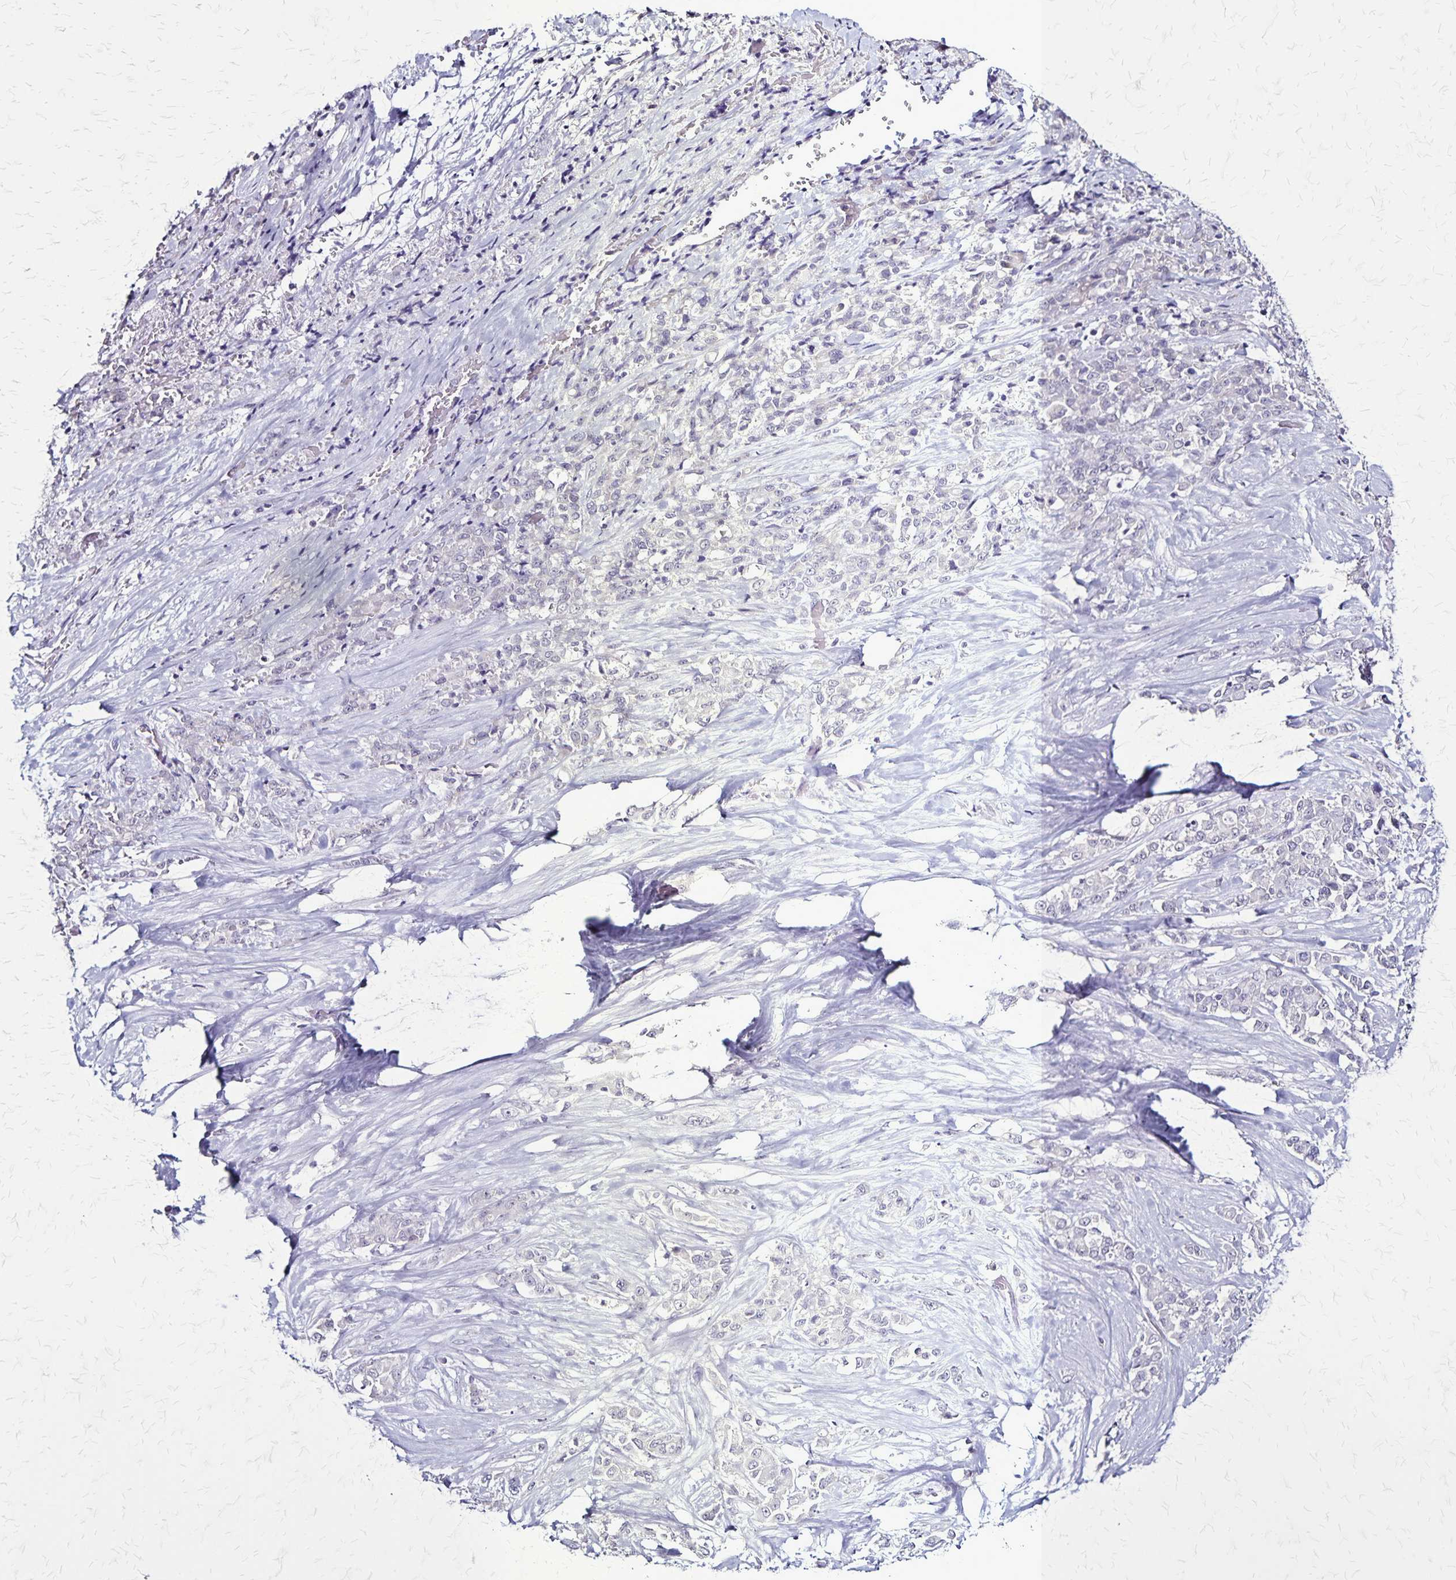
{"staining": {"intensity": "negative", "quantity": "none", "location": "none"}, "tissue": "stomach cancer", "cell_type": "Tumor cells", "image_type": "cancer", "snomed": [{"axis": "morphology", "description": "Adenocarcinoma, NOS"}, {"axis": "topography", "description": "Stomach"}], "caption": "Image shows no protein positivity in tumor cells of stomach cancer (adenocarcinoma) tissue.", "gene": "PLXNA4", "patient": {"sex": "female", "age": 76}}